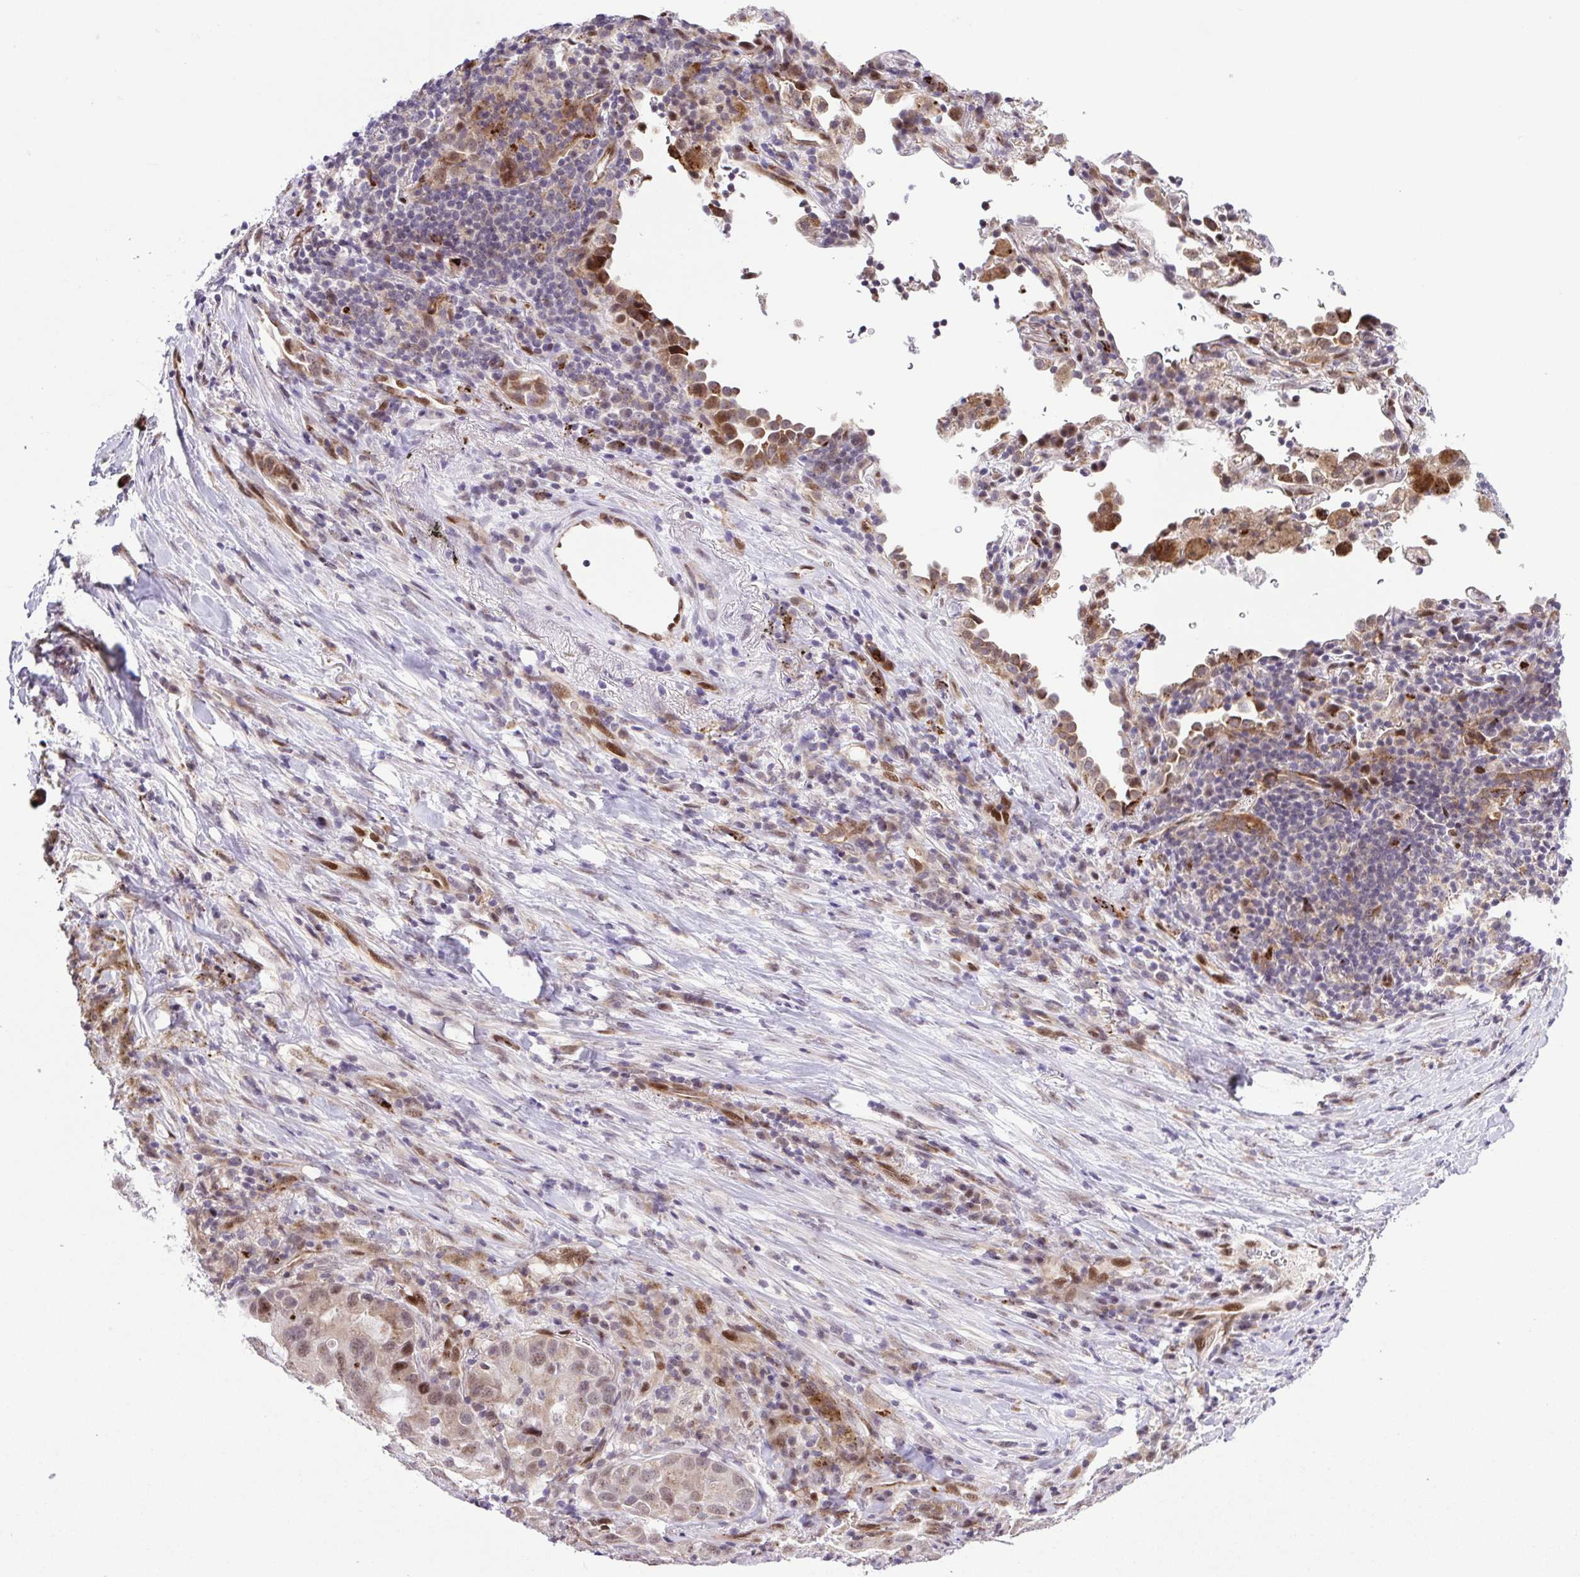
{"staining": {"intensity": "weak", "quantity": "<25%", "location": "cytoplasmic/membranous,nuclear"}, "tissue": "lung cancer", "cell_type": "Tumor cells", "image_type": "cancer", "snomed": [{"axis": "morphology", "description": "Normal morphology"}, {"axis": "morphology", "description": "Adenocarcinoma, NOS"}, {"axis": "topography", "description": "Lymph node"}, {"axis": "topography", "description": "Lung"}], "caption": "An image of human lung cancer is negative for staining in tumor cells.", "gene": "ERG", "patient": {"sex": "female", "age": 51}}